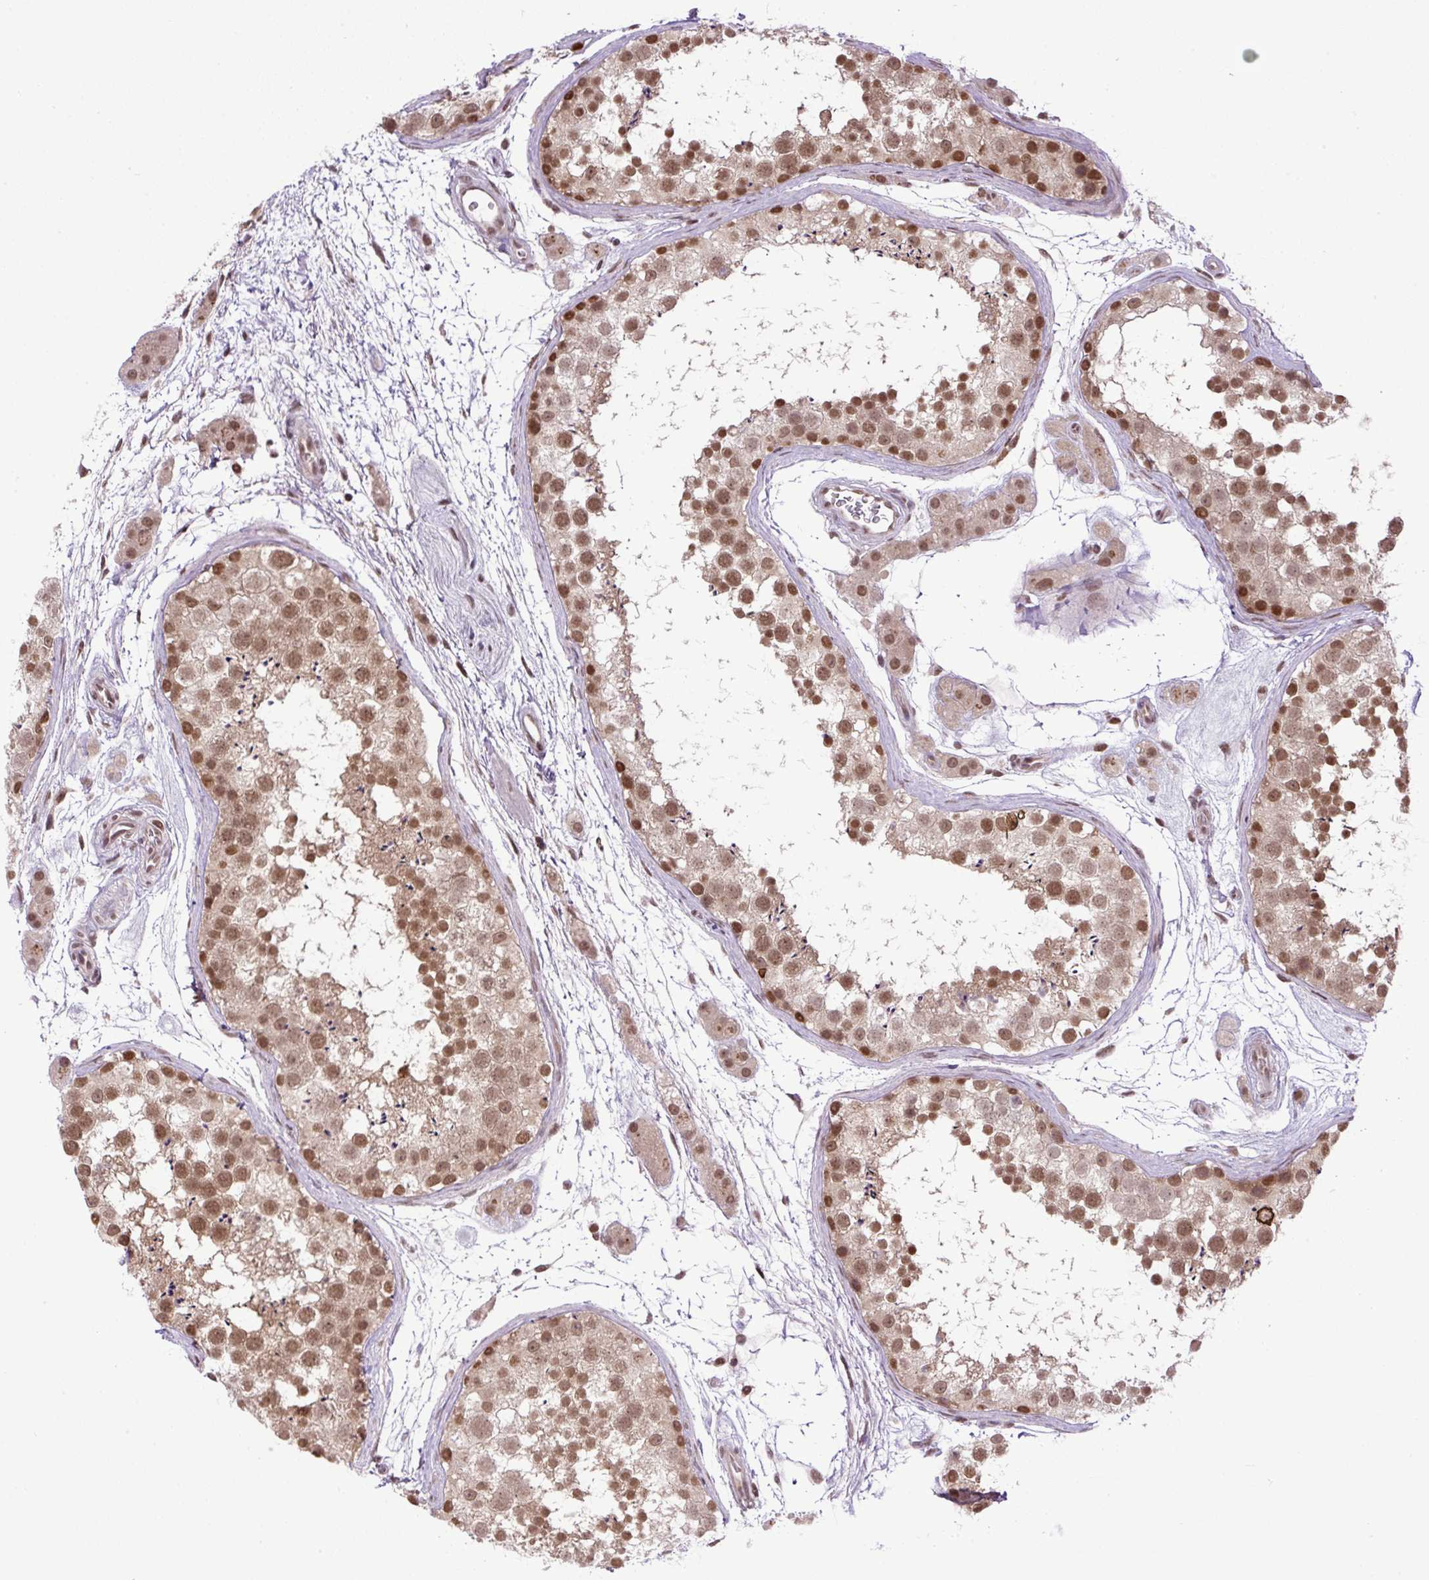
{"staining": {"intensity": "moderate", "quantity": ">75%", "location": "cytoplasmic/membranous,nuclear"}, "tissue": "testis", "cell_type": "Cells in seminiferous ducts", "image_type": "normal", "snomed": [{"axis": "morphology", "description": "Normal tissue, NOS"}, {"axis": "topography", "description": "Testis"}], "caption": "Human testis stained with a brown dye shows moderate cytoplasmic/membranous,nuclear positive expression in about >75% of cells in seminiferous ducts.", "gene": "SGTA", "patient": {"sex": "male", "age": 41}}